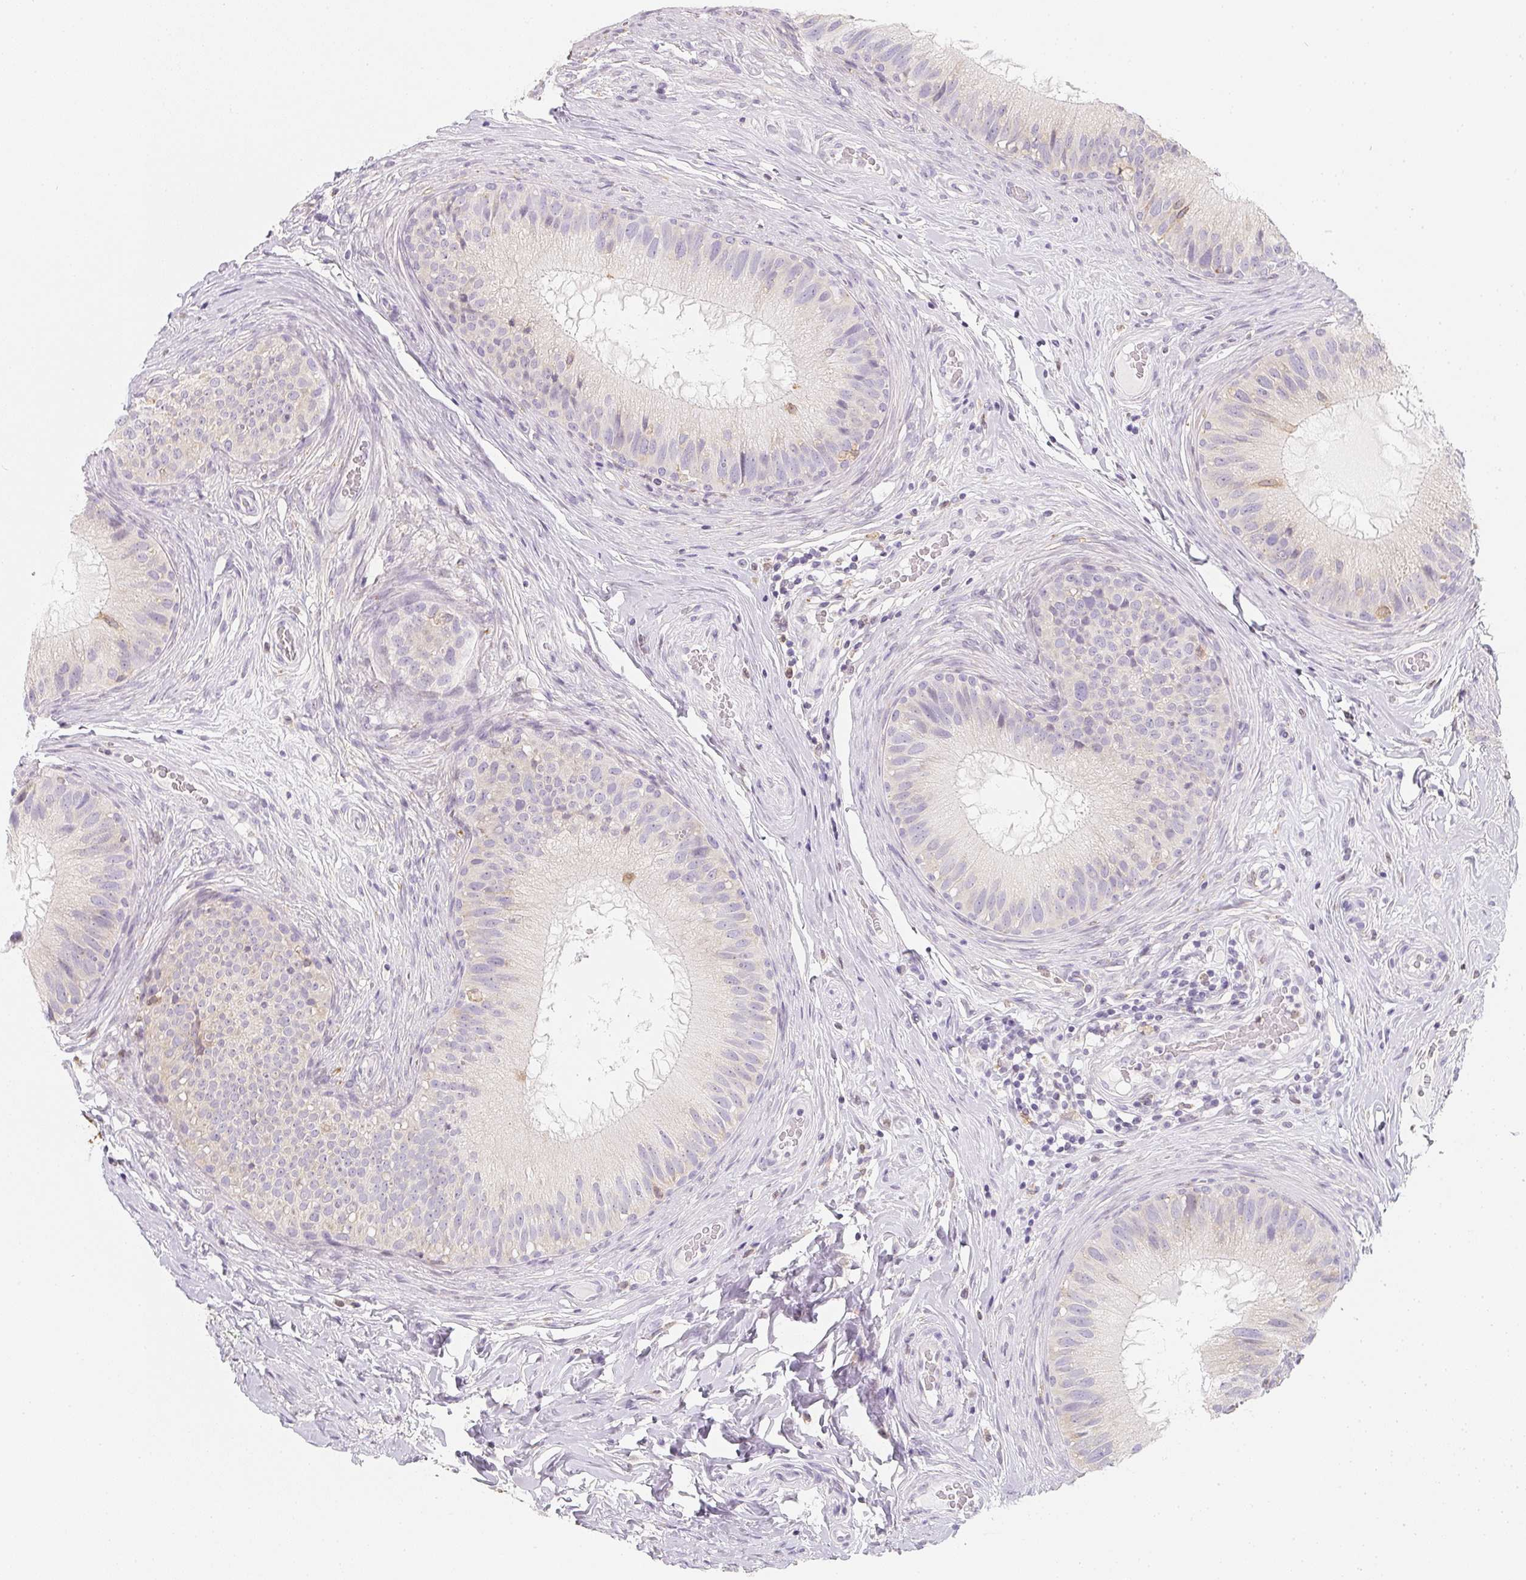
{"staining": {"intensity": "negative", "quantity": "none", "location": "none"}, "tissue": "epididymis", "cell_type": "Glandular cells", "image_type": "normal", "snomed": [{"axis": "morphology", "description": "Normal tissue, NOS"}, {"axis": "topography", "description": "Epididymis"}], "caption": "High power microscopy photomicrograph of an IHC micrograph of benign epididymis, revealing no significant staining in glandular cells. (DAB IHC, high magnification).", "gene": "SOAT1", "patient": {"sex": "male", "age": 34}}